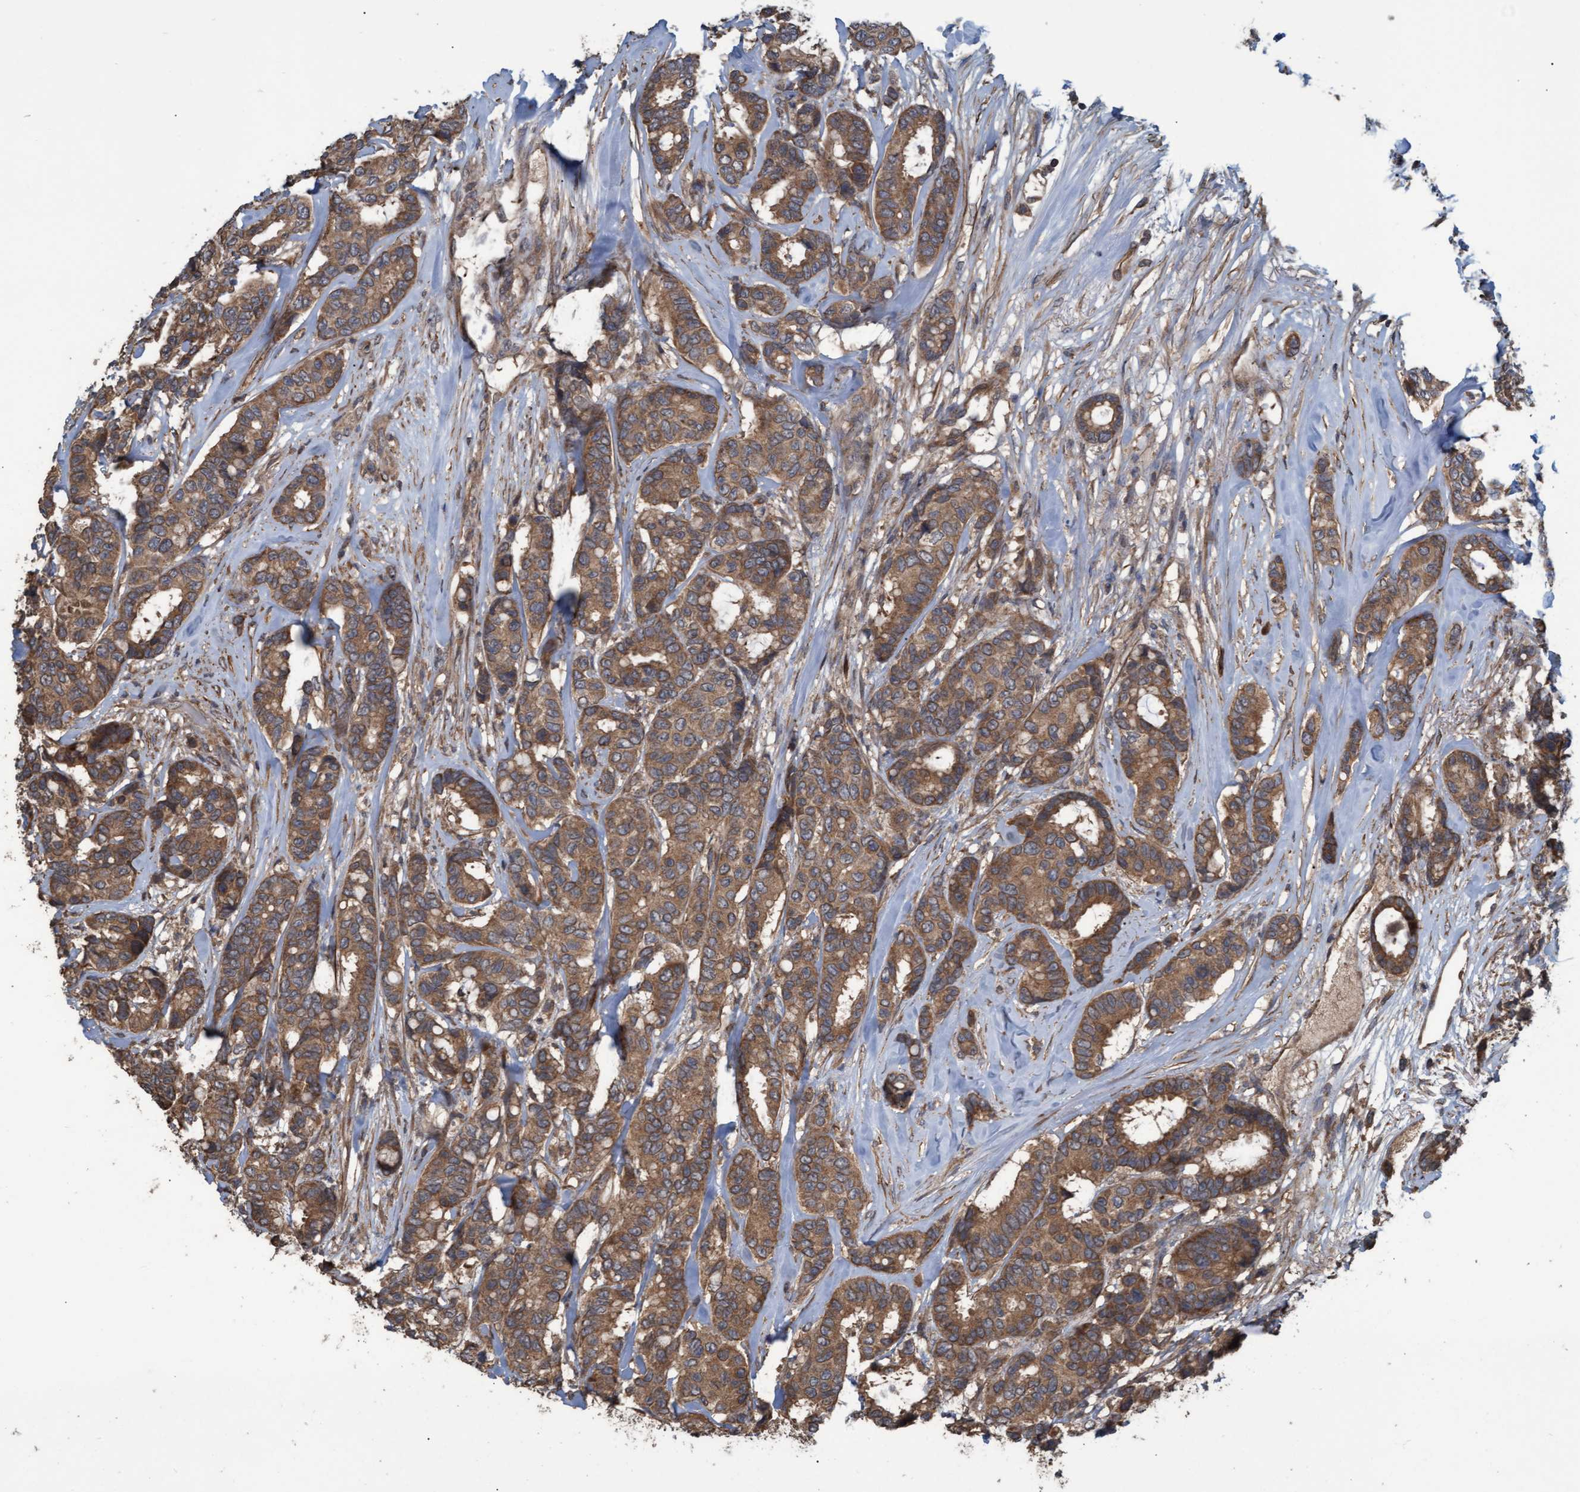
{"staining": {"intensity": "moderate", "quantity": ">75%", "location": "cytoplasmic/membranous"}, "tissue": "breast cancer", "cell_type": "Tumor cells", "image_type": "cancer", "snomed": [{"axis": "morphology", "description": "Duct carcinoma"}, {"axis": "topography", "description": "Breast"}], "caption": "IHC histopathology image of neoplastic tissue: human breast cancer (infiltrating ductal carcinoma) stained using immunohistochemistry (IHC) exhibits medium levels of moderate protein expression localized specifically in the cytoplasmic/membranous of tumor cells, appearing as a cytoplasmic/membranous brown color.", "gene": "GGT6", "patient": {"sex": "female", "age": 87}}